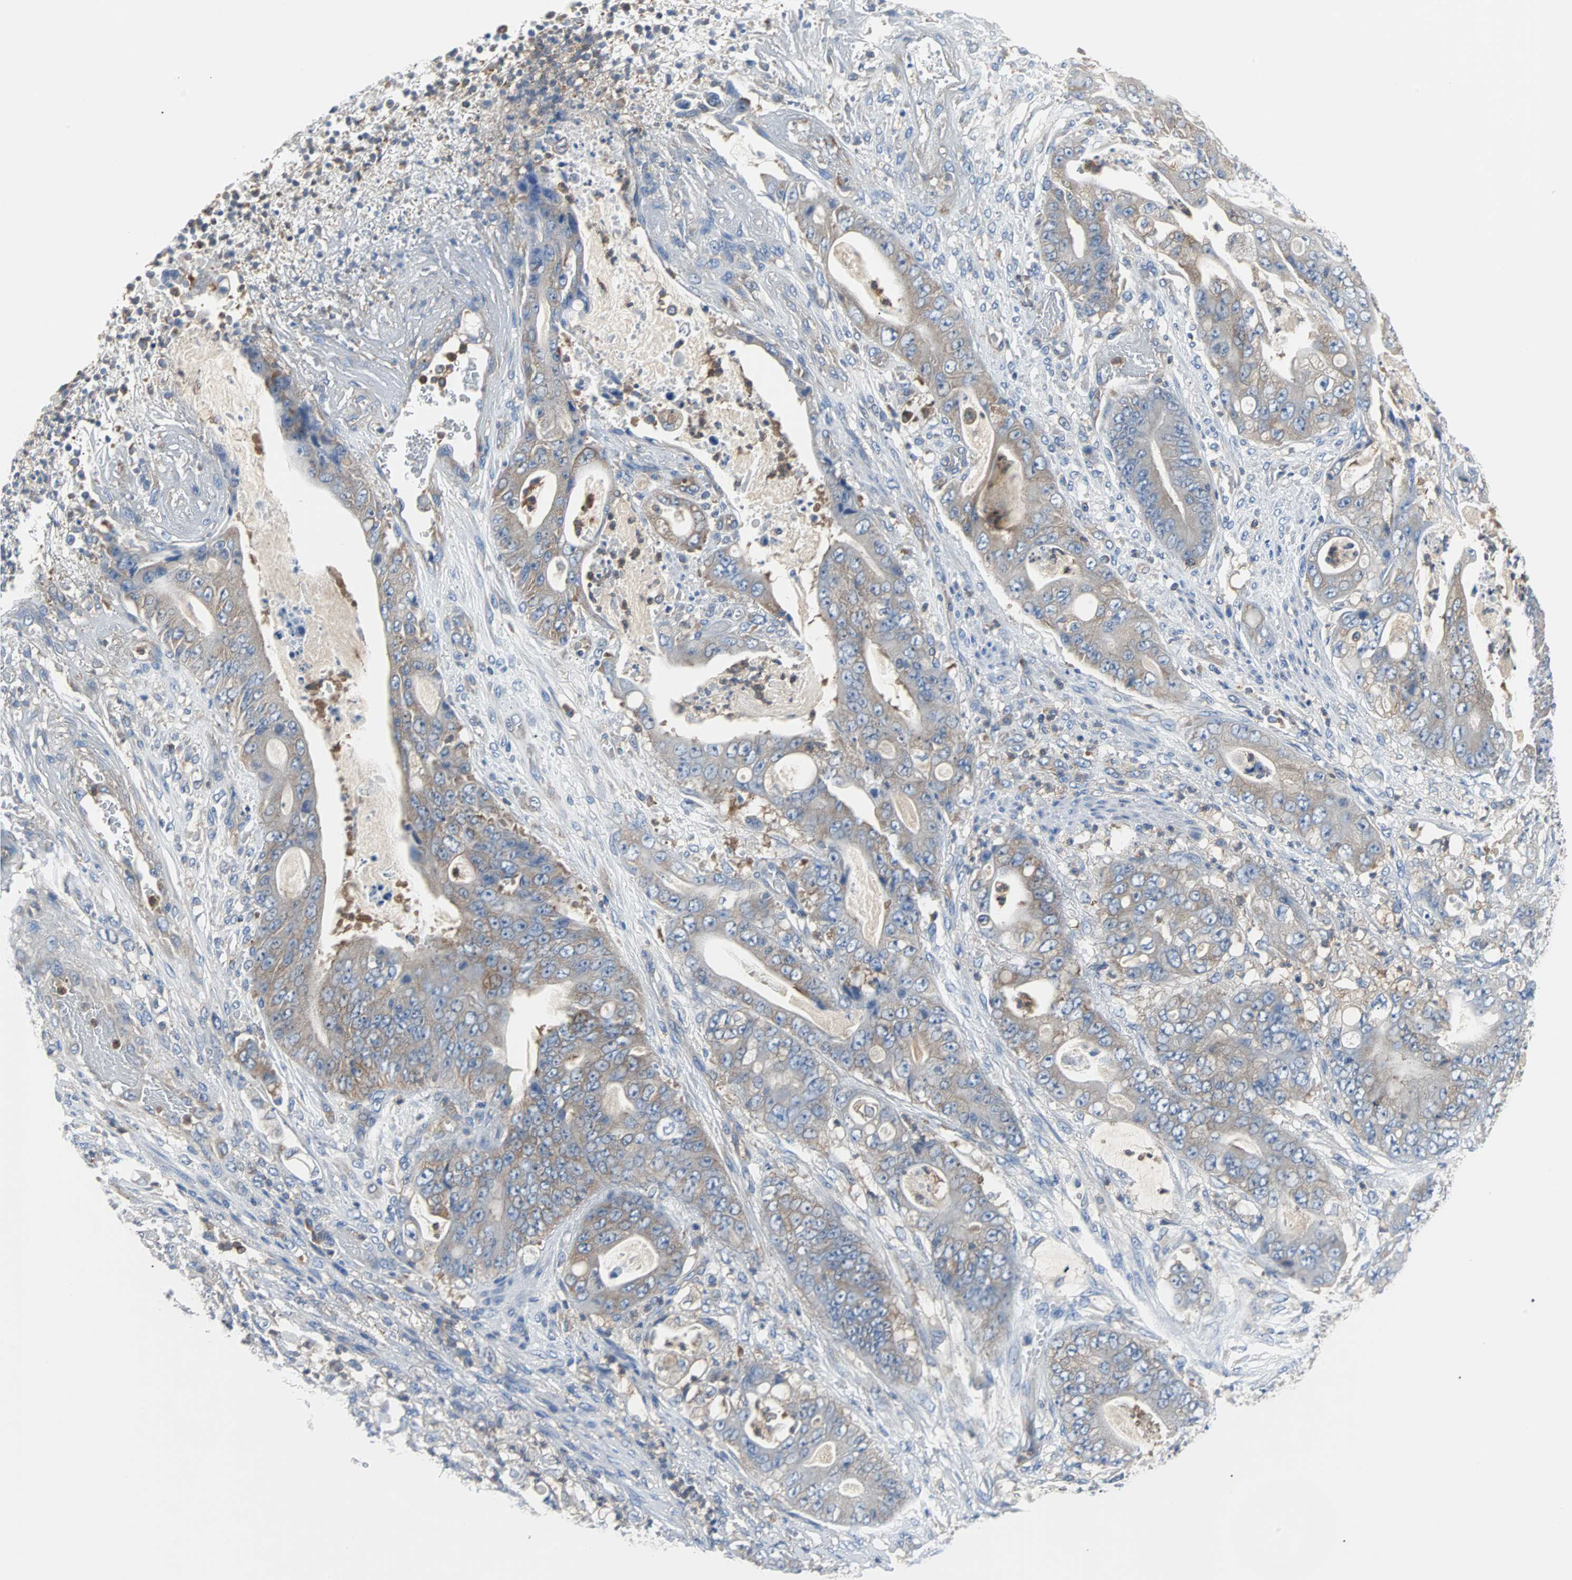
{"staining": {"intensity": "weak", "quantity": "25%-75%", "location": "cytoplasmic/membranous"}, "tissue": "stomach cancer", "cell_type": "Tumor cells", "image_type": "cancer", "snomed": [{"axis": "morphology", "description": "Adenocarcinoma, NOS"}, {"axis": "topography", "description": "Stomach"}], "caption": "Tumor cells reveal weak cytoplasmic/membranous positivity in about 25%-75% of cells in adenocarcinoma (stomach).", "gene": "TSC22D4", "patient": {"sex": "female", "age": 73}}